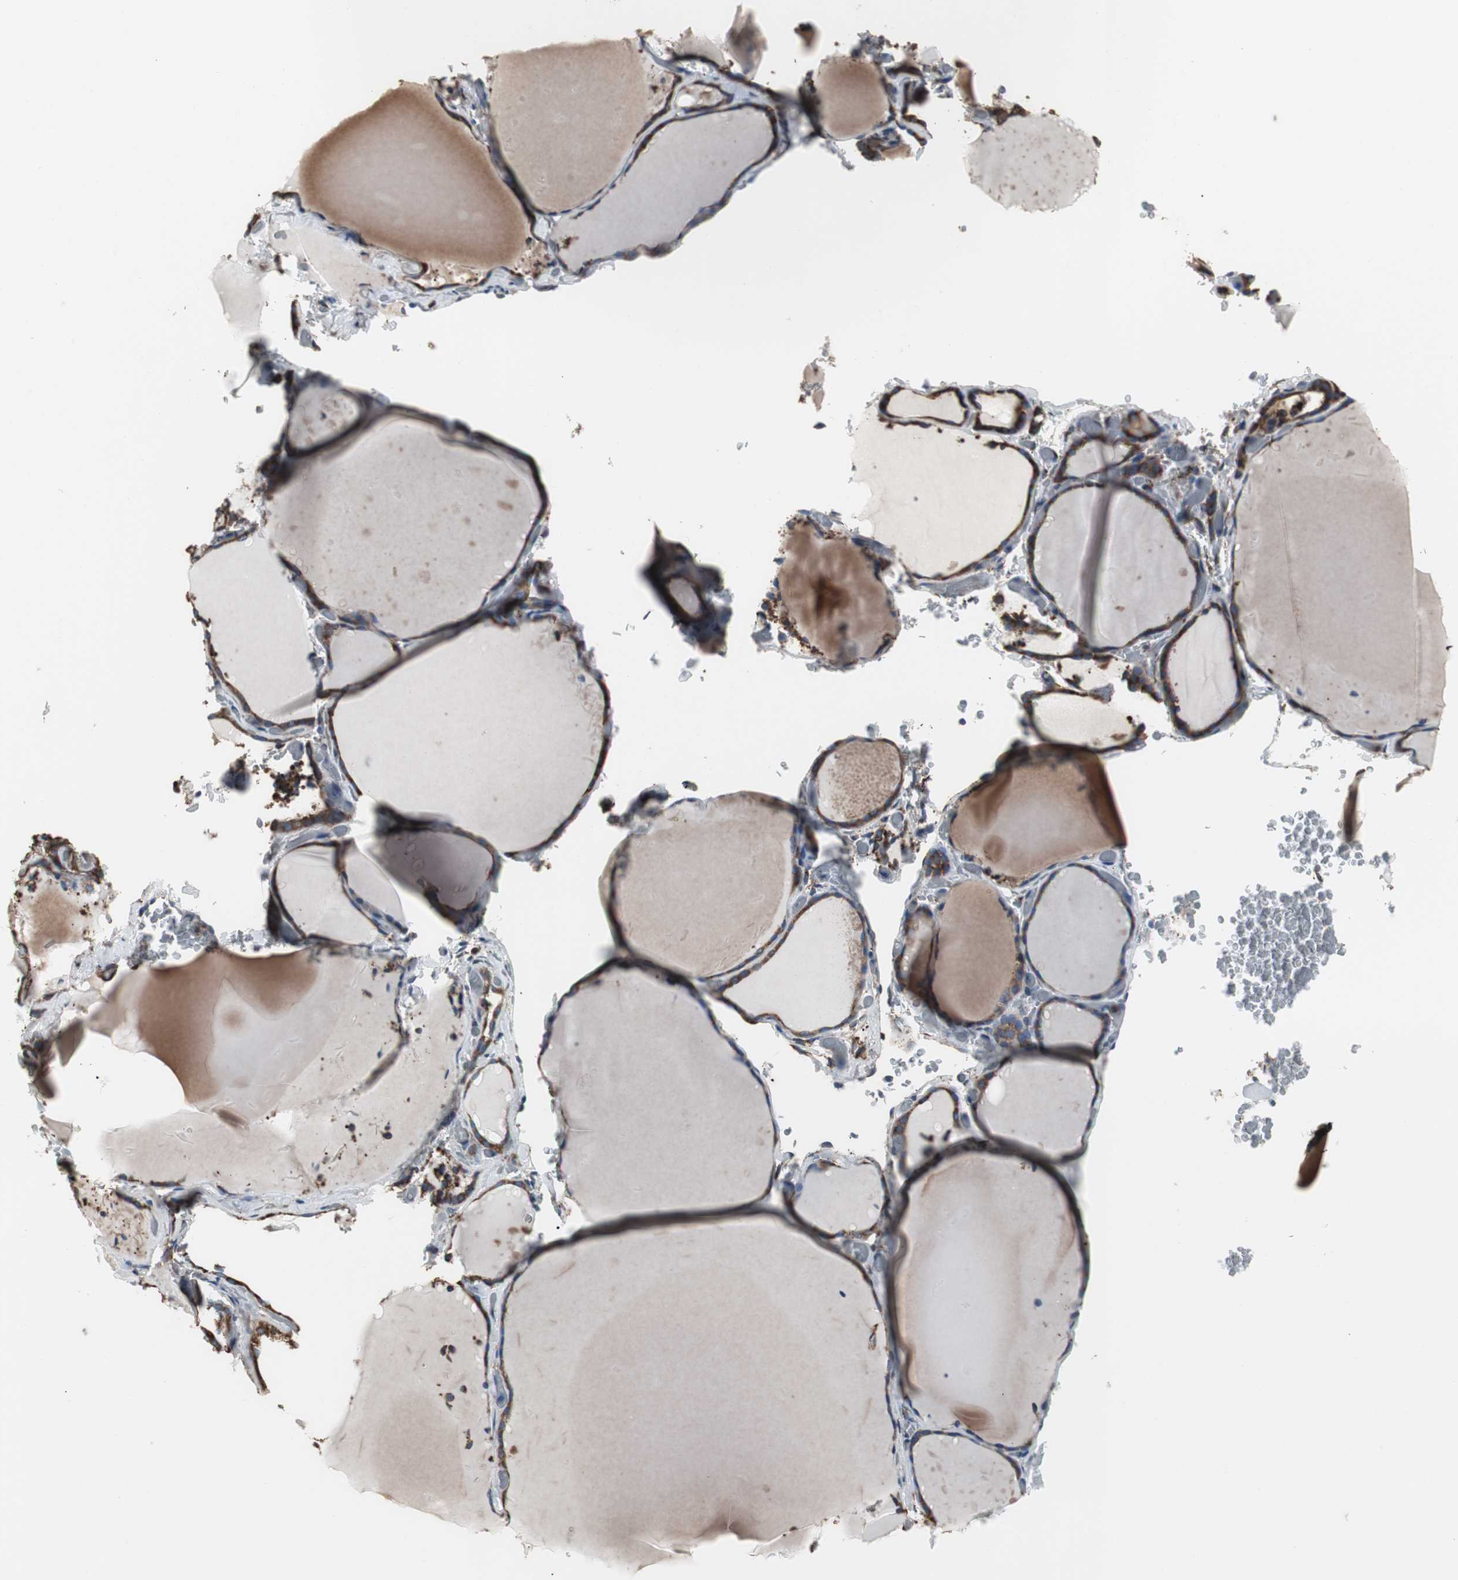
{"staining": {"intensity": "strong", "quantity": ">75%", "location": "cytoplasmic/membranous"}, "tissue": "thyroid gland", "cell_type": "Glandular cells", "image_type": "normal", "snomed": [{"axis": "morphology", "description": "Normal tissue, NOS"}, {"axis": "topography", "description": "Thyroid gland"}], "caption": "IHC photomicrograph of unremarkable human thyroid gland stained for a protein (brown), which exhibits high levels of strong cytoplasmic/membranous positivity in about >75% of glandular cells.", "gene": "CALU", "patient": {"sex": "female", "age": 22}}